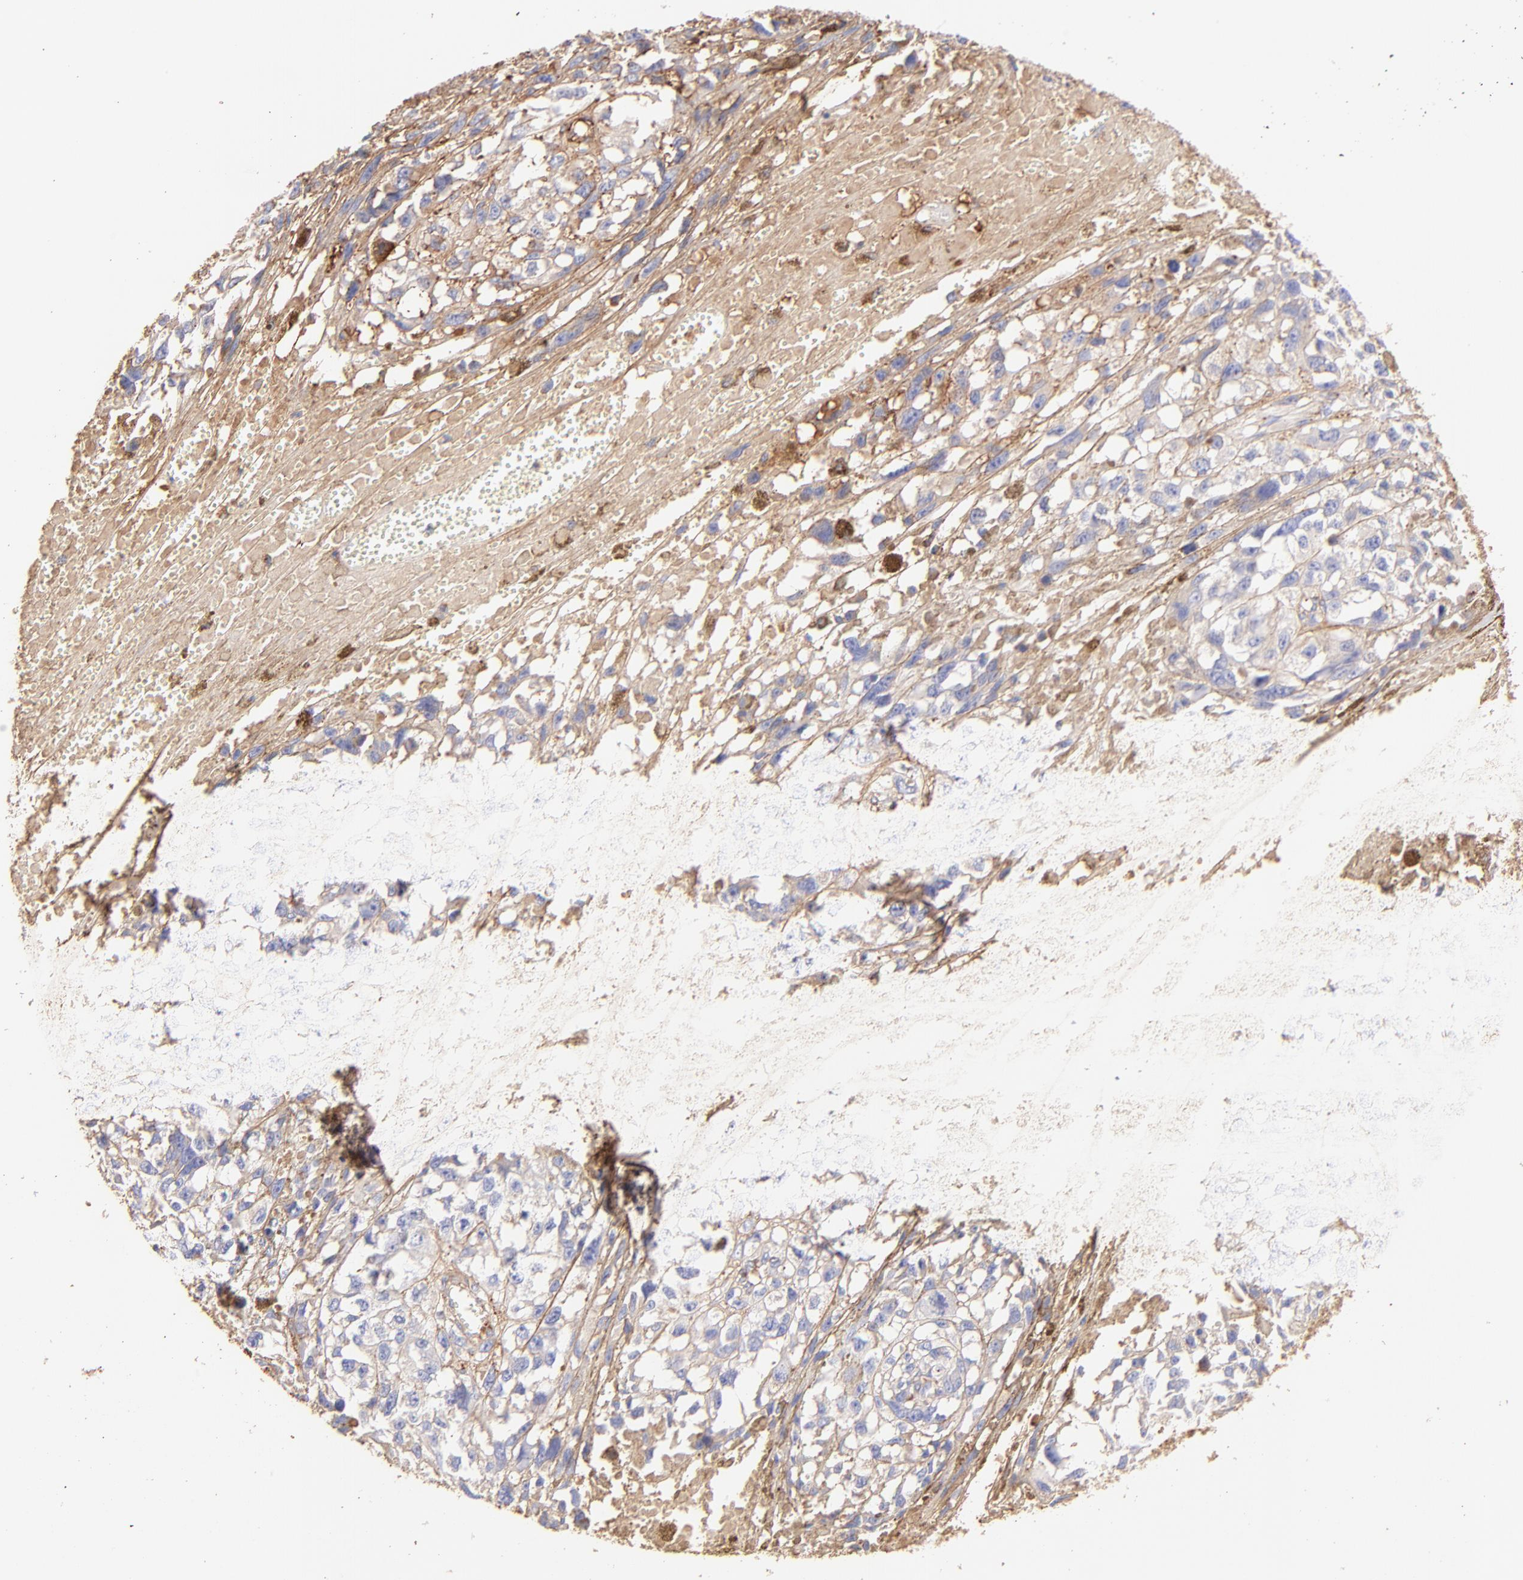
{"staining": {"intensity": "weak", "quantity": ">75%", "location": "cytoplasmic/membranous"}, "tissue": "melanoma", "cell_type": "Tumor cells", "image_type": "cancer", "snomed": [{"axis": "morphology", "description": "Malignant melanoma, Metastatic site"}, {"axis": "topography", "description": "Lymph node"}], "caption": "Weak cytoplasmic/membranous positivity is present in approximately >75% of tumor cells in malignant melanoma (metastatic site). (IHC, brightfield microscopy, high magnification).", "gene": "BGN", "patient": {"sex": "male", "age": 59}}